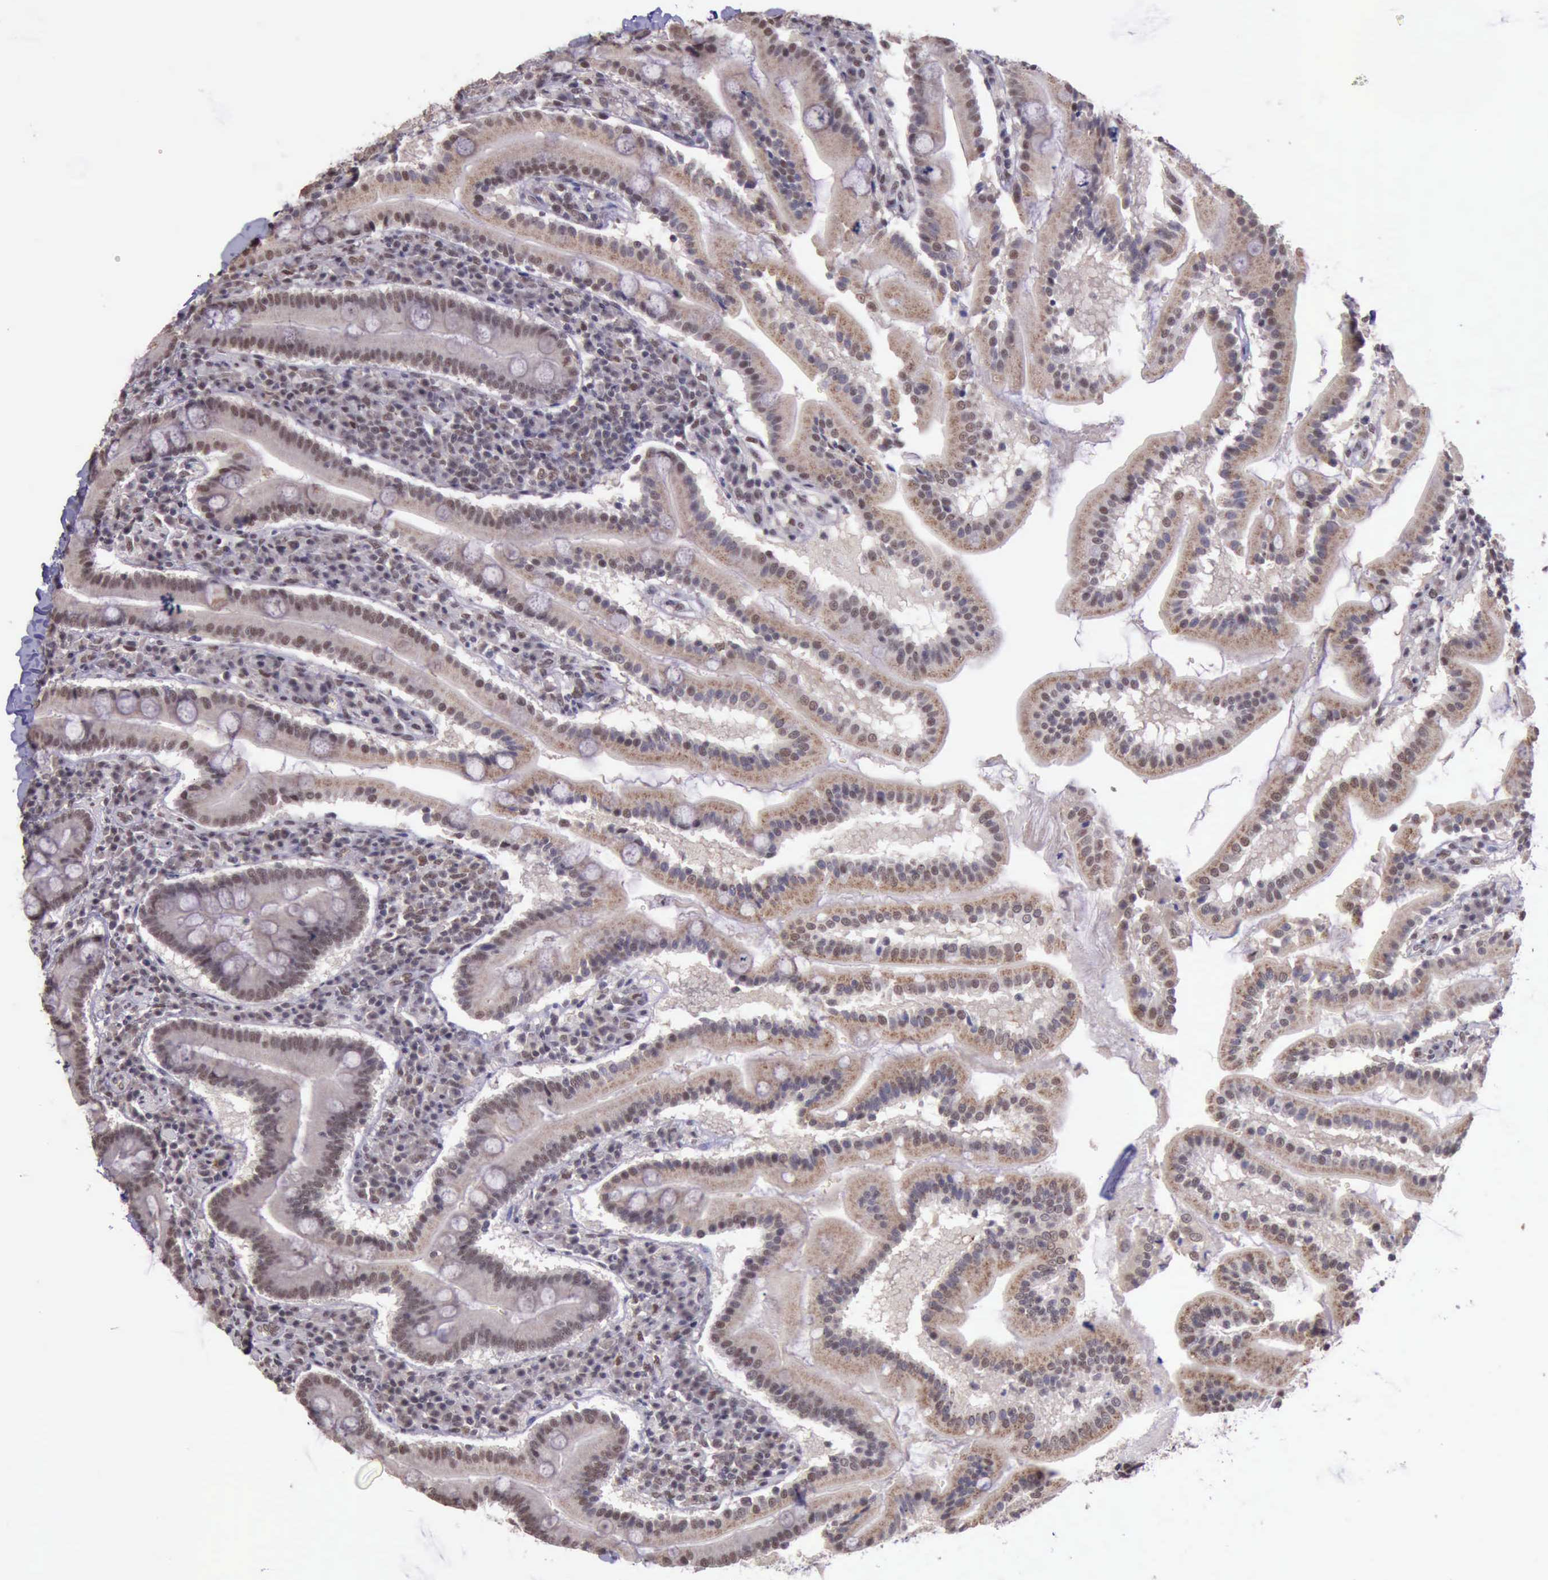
{"staining": {"intensity": "moderate", "quantity": ">75%", "location": "cytoplasmic/membranous,nuclear"}, "tissue": "duodenum", "cell_type": "Glandular cells", "image_type": "normal", "snomed": [{"axis": "morphology", "description": "Normal tissue, NOS"}, {"axis": "topography", "description": "Duodenum"}], "caption": "Duodenum stained for a protein displays moderate cytoplasmic/membranous,nuclear positivity in glandular cells. Nuclei are stained in blue.", "gene": "PRPF39", "patient": {"sex": "male", "age": 50}}